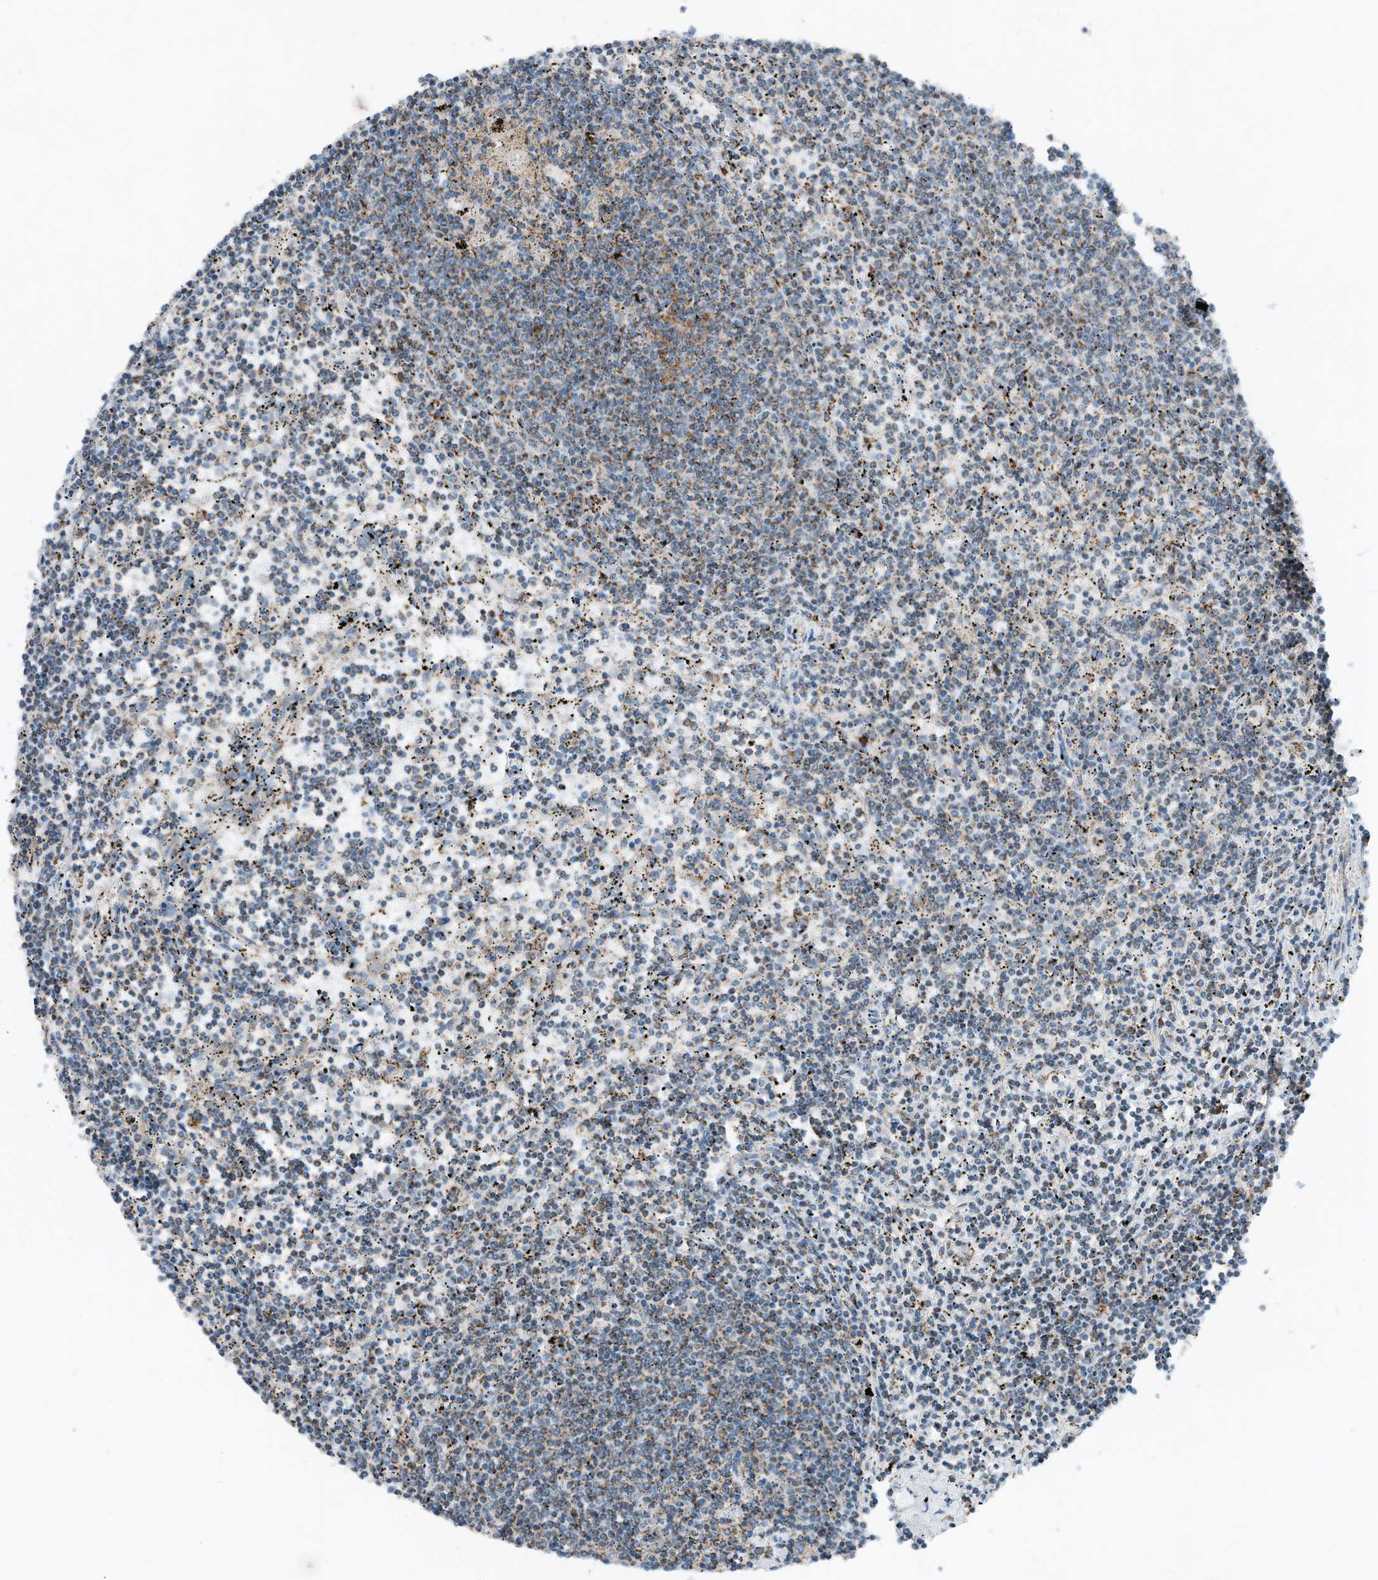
{"staining": {"intensity": "moderate", "quantity": "25%-75%", "location": "cytoplasmic/membranous"}, "tissue": "lymphoma", "cell_type": "Tumor cells", "image_type": "cancer", "snomed": [{"axis": "morphology", "description": "Malignant lymphoma, non-Hodgkin's type, Low grade"}, {"axis": "topography", "description": "Spleen"}], "caption": "Moderate cytoplasmic/membranous expression for a protein is appreciated in about 25%-75% of tumor cells of malignant lymphoma, non-Hodgkin's type (low-grade) using immunohistochemistry (IHC).", "gene": "RMND1", "patient": {"sex": "female", "age": 50}}